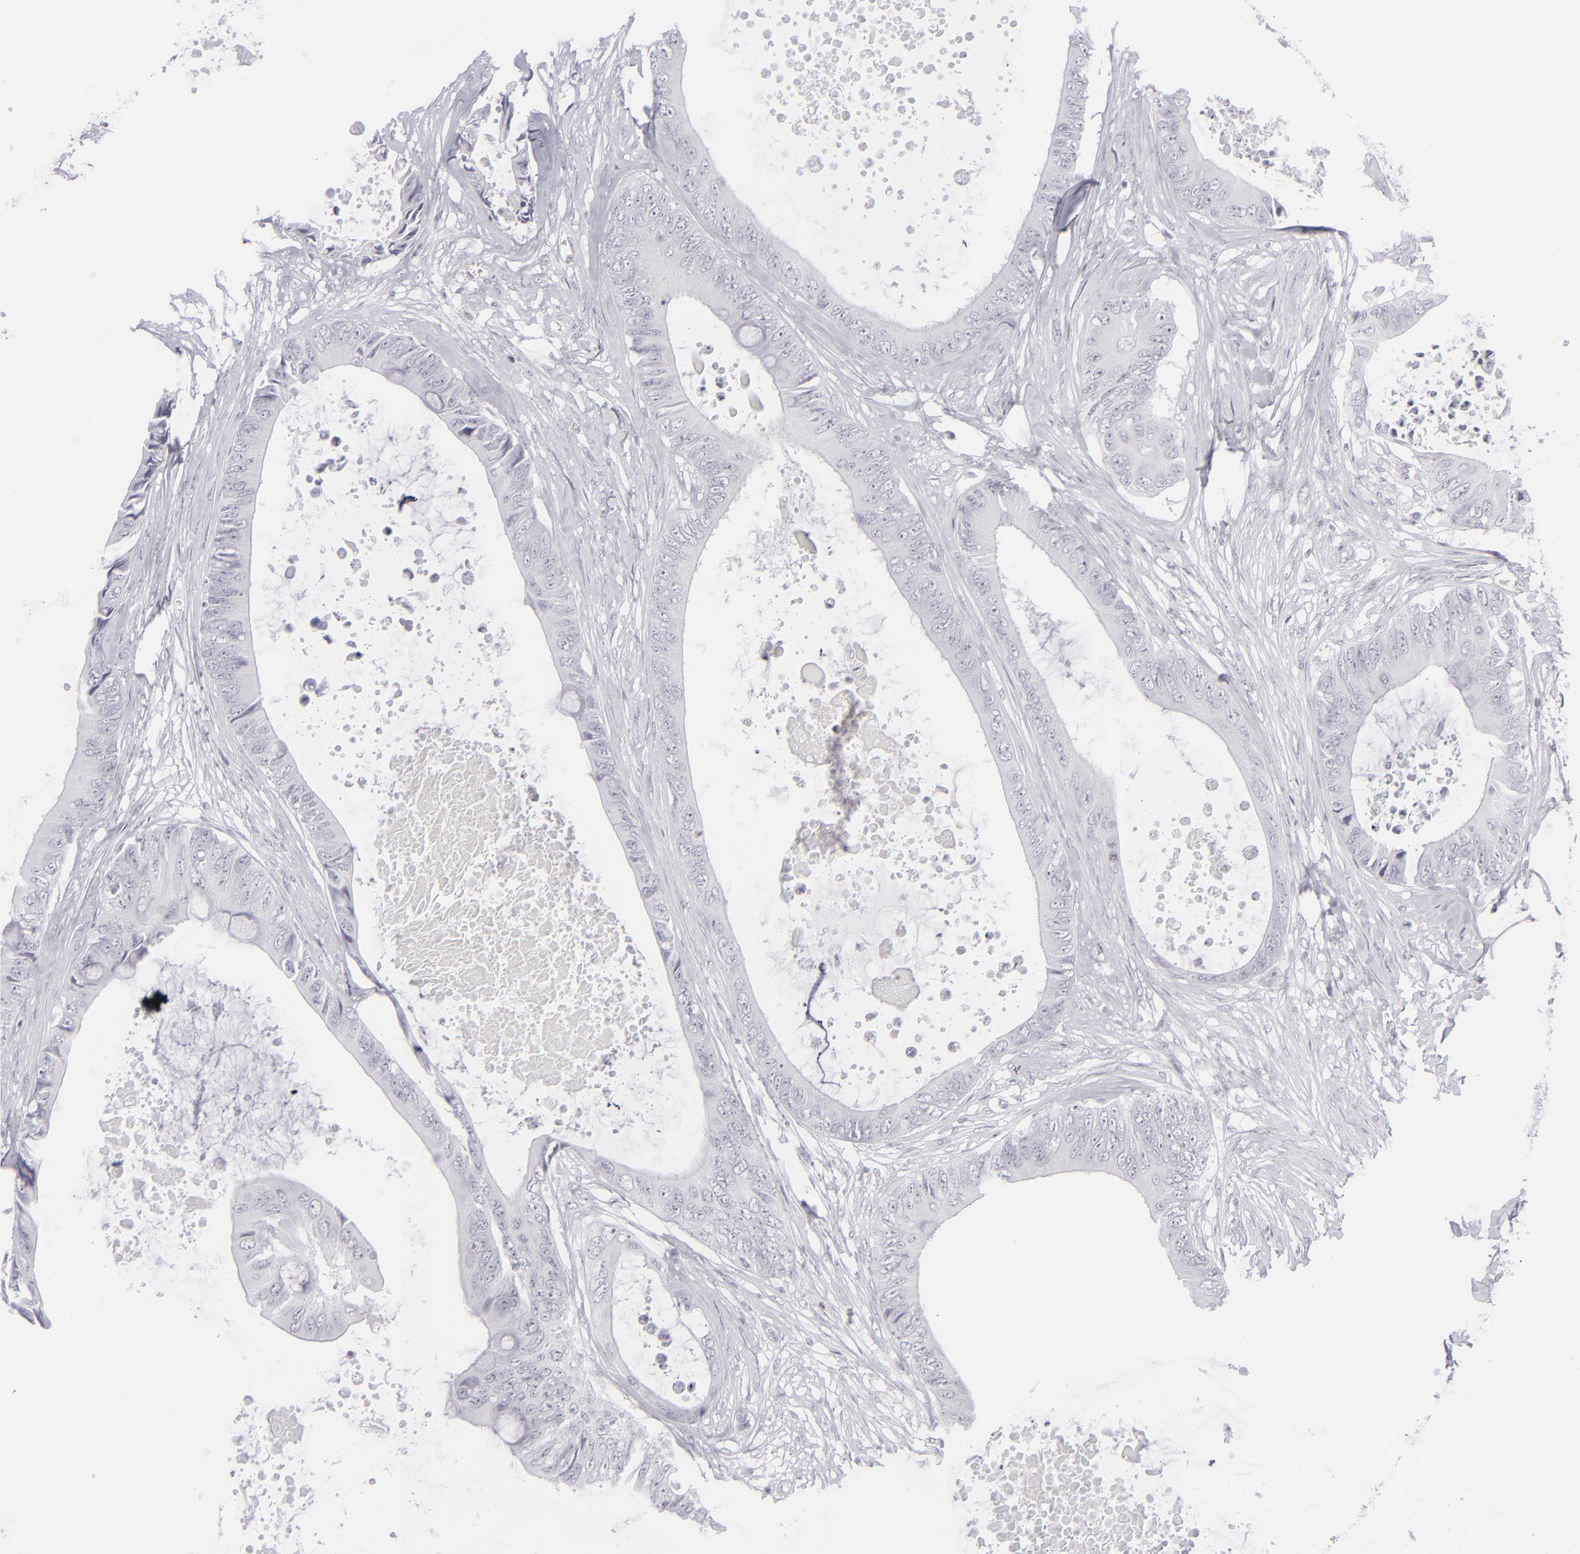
{"staining": {"intensity": "negative", "quantity": "none", "location": "none"}, "tissue": "colorectal cancer", "cell_type": "Tumor cells", "image_type": "cancer", "snomed": [{"axis": "morphology", "description": "Normal tissue, NOS"}, {"axis": "morphology", "description": "Adenocarcinoma, NOS"}, {"axis": "topography", "description": "Rectum"}, {"axis": "topography", "description": "Peripheral nerve tissue"}], "caption": "The IHC photomicrograph has no significant expression in tumor cells of colorectal adenocarcinoma tissue.", "gene": "CD7", "patient": {"sex": "female", "age": 77}}